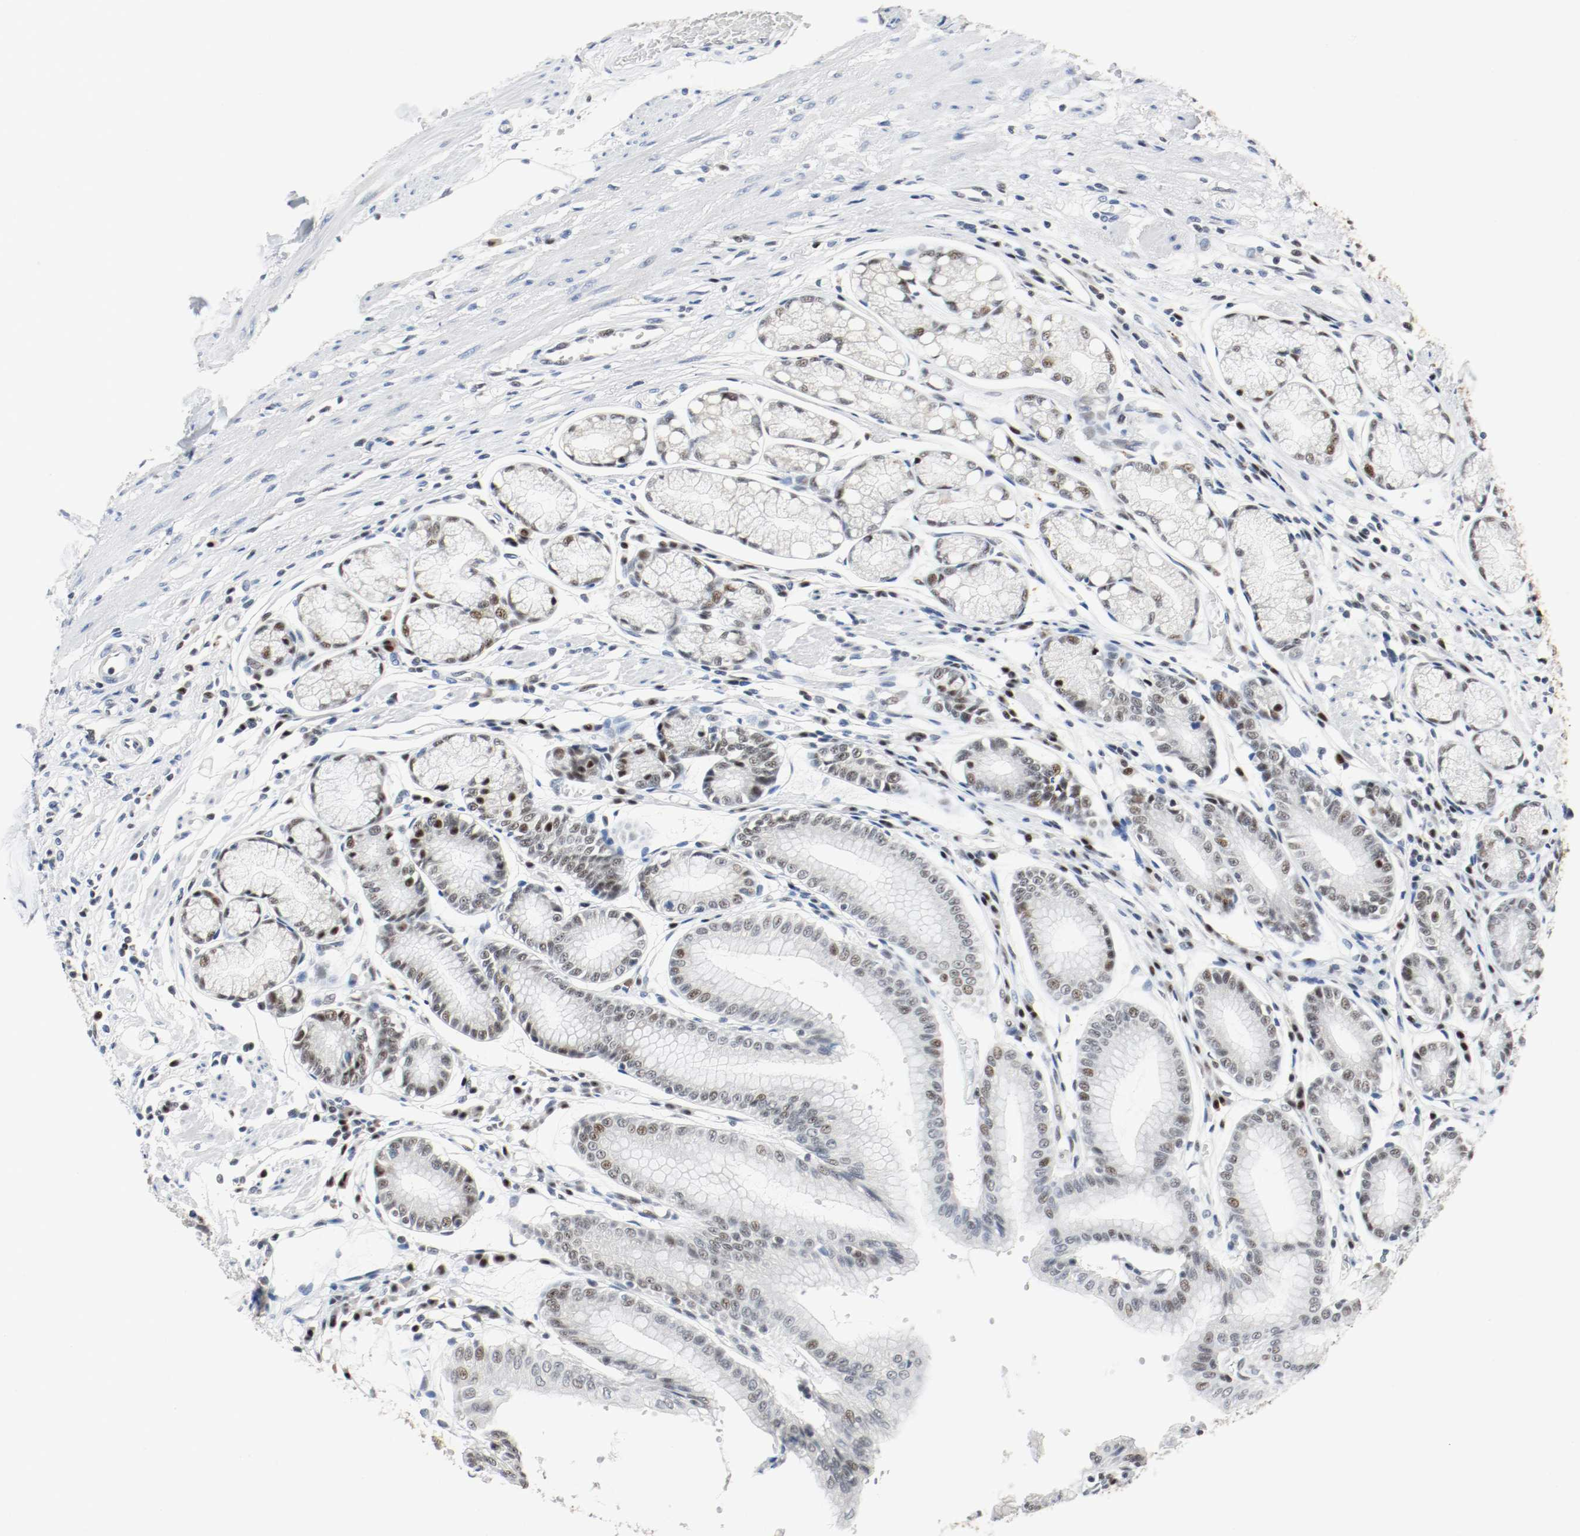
{"staining": {"intensity": "weak", "quantity": "<25%", "location": "nuclear"}, "tissue": "stomach", "cell_type": "Glandular cells", "image_type": "normal", "snomed": [{"axis": "morphology", "description": "Normal tissue, NOS"}, {"axis": "morphology", "description": "Inflammation, NOS"}, {"axis": "topography", "description": "Stomach, lower"}], "caption": "This is an IHC image of unremarkable human stomach. There is no positivity in glandular cells.", "gene": "ASH1L", "patient": {"sex": "male", "age": 59}}